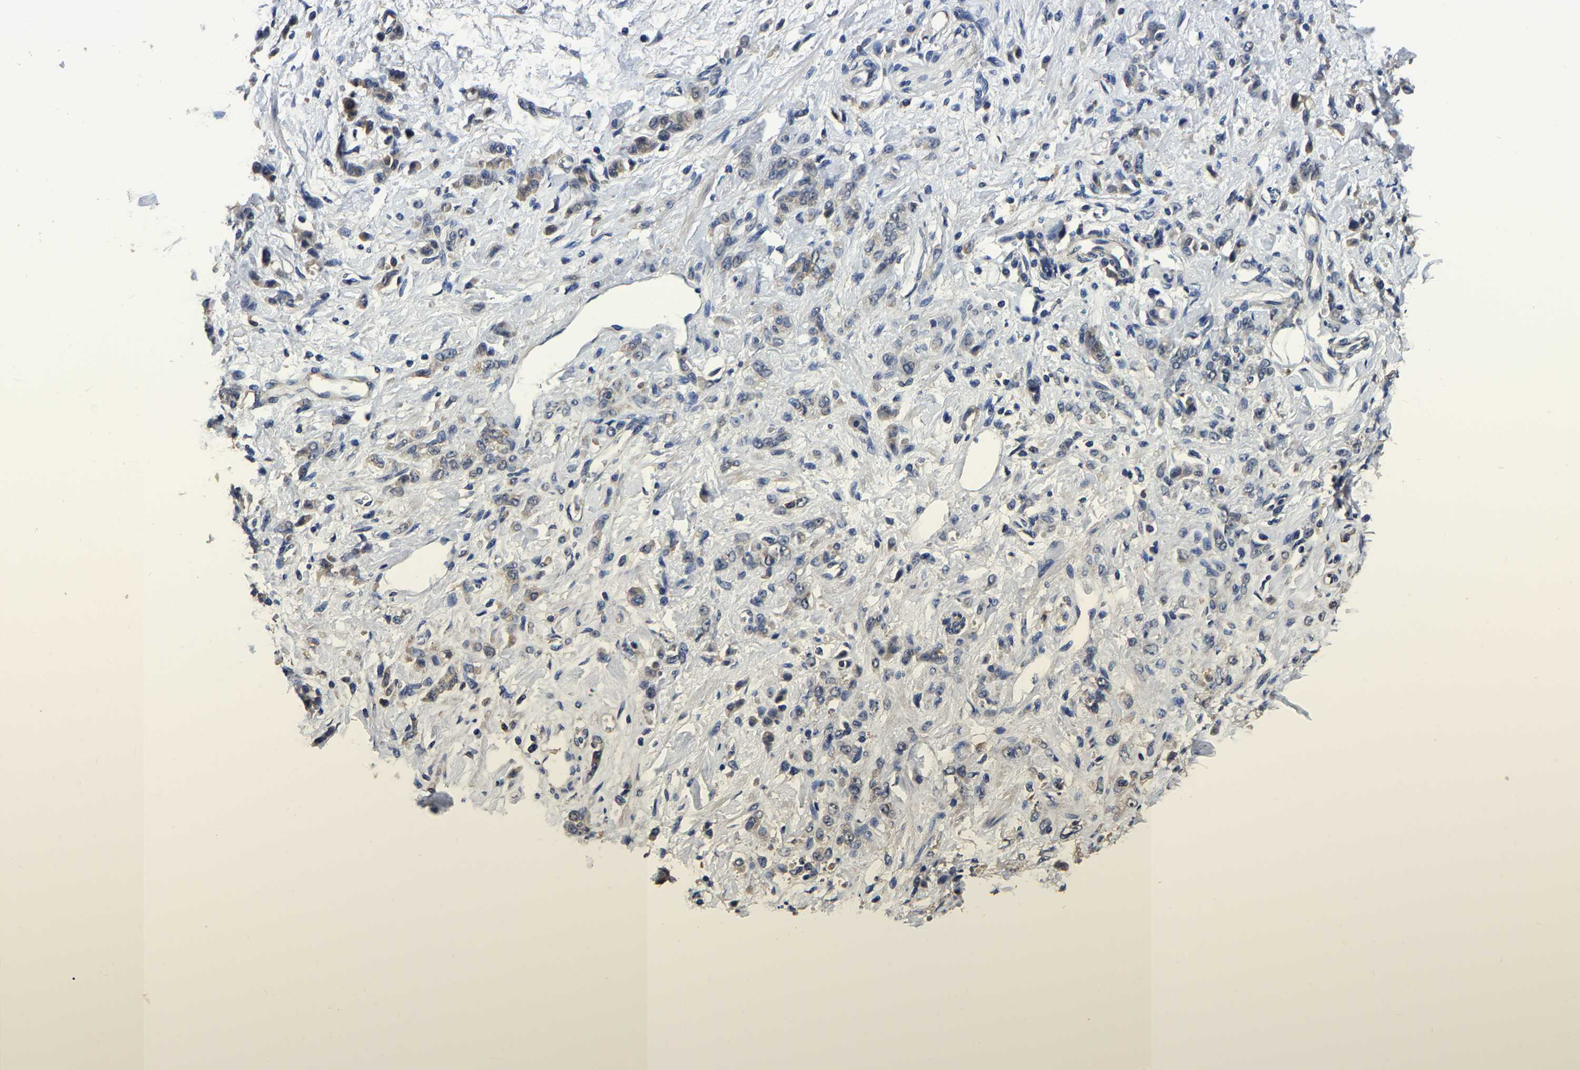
{"staining": {"intensity": "weak", "quantity": "<25%", "location": "cytoplasmic/membranous"}, "tissue": "stomach cancer", "cell_type": "Tumor cells", "image_type": "cancer", "snomed": [{"axis": "morphology", "description": "Normal tissue, NOS"}, {"axis": "morphology", "description": "Adenocarcinoma, NOS"}, {"axis": "topography", "description": "Stomach"}], "caption": "An image of human stomach cancer is negative for staining in tumor cells.", "gene": "STK32C", "patient": {"sex": "male", "age": 82}}